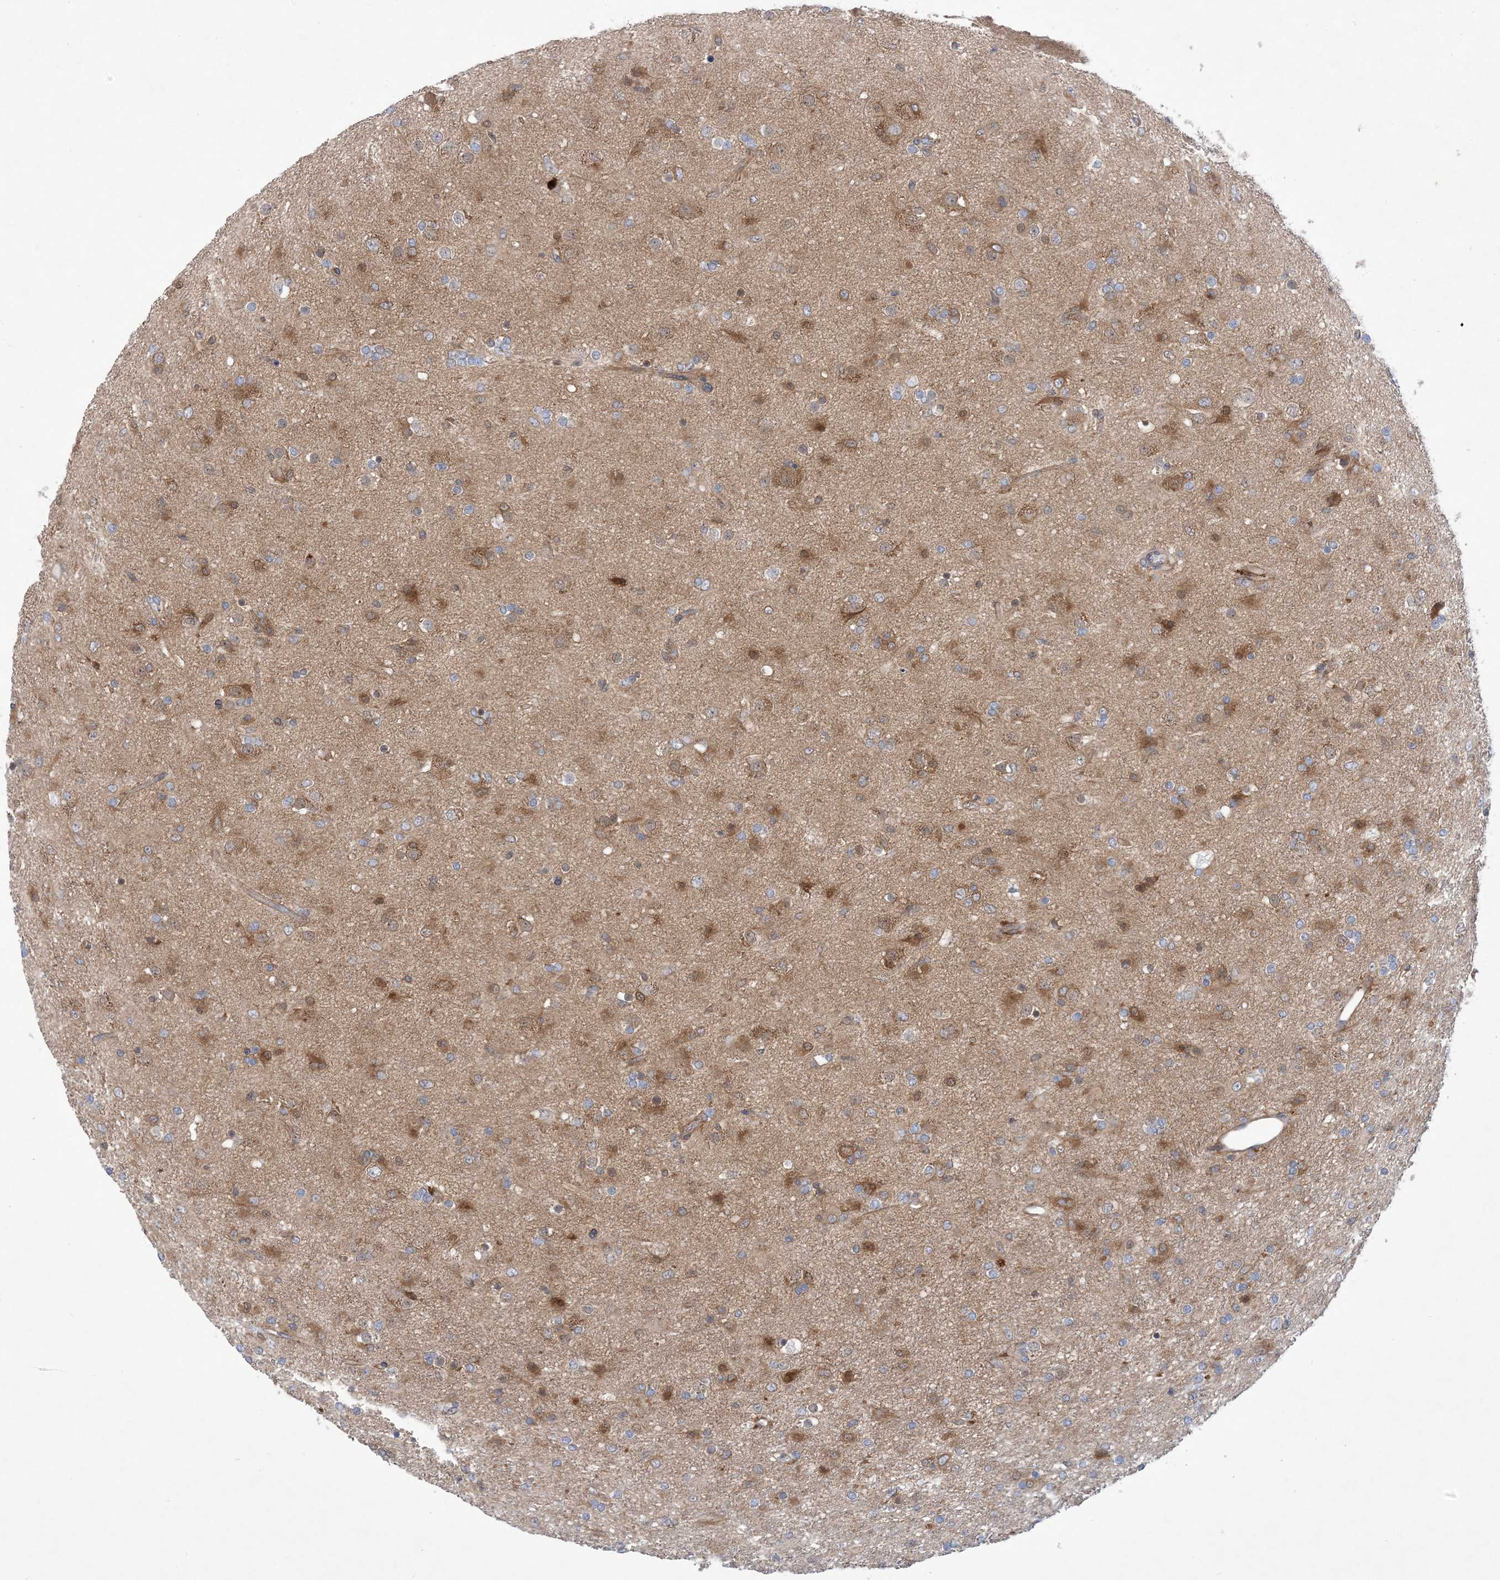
{"staining": {"intensity": "moderate", "quantity": "25%-75%", "location": "cytoplasmic/membranous"}, "tissue": "glioma", "cell_type": "Tumor cells", "image_type": "cancer", "snomed": [{"axis": "morphology", "description": "Glioma, malignant, Low grade"}, {"axis": "topography", "description": "Brain"}], "caption": "An immunohistochemistry (IHC) histopathology image of tumor tissue is shown. Protein staining in brown highlights moderate cytoplasmic/membranous positivity in glioma within tumor cells. (Brightfield microscopy of DAB IHC at high magnification).", "gene": "EHBP1", "patient": {"sex": "male", "age": 65}}